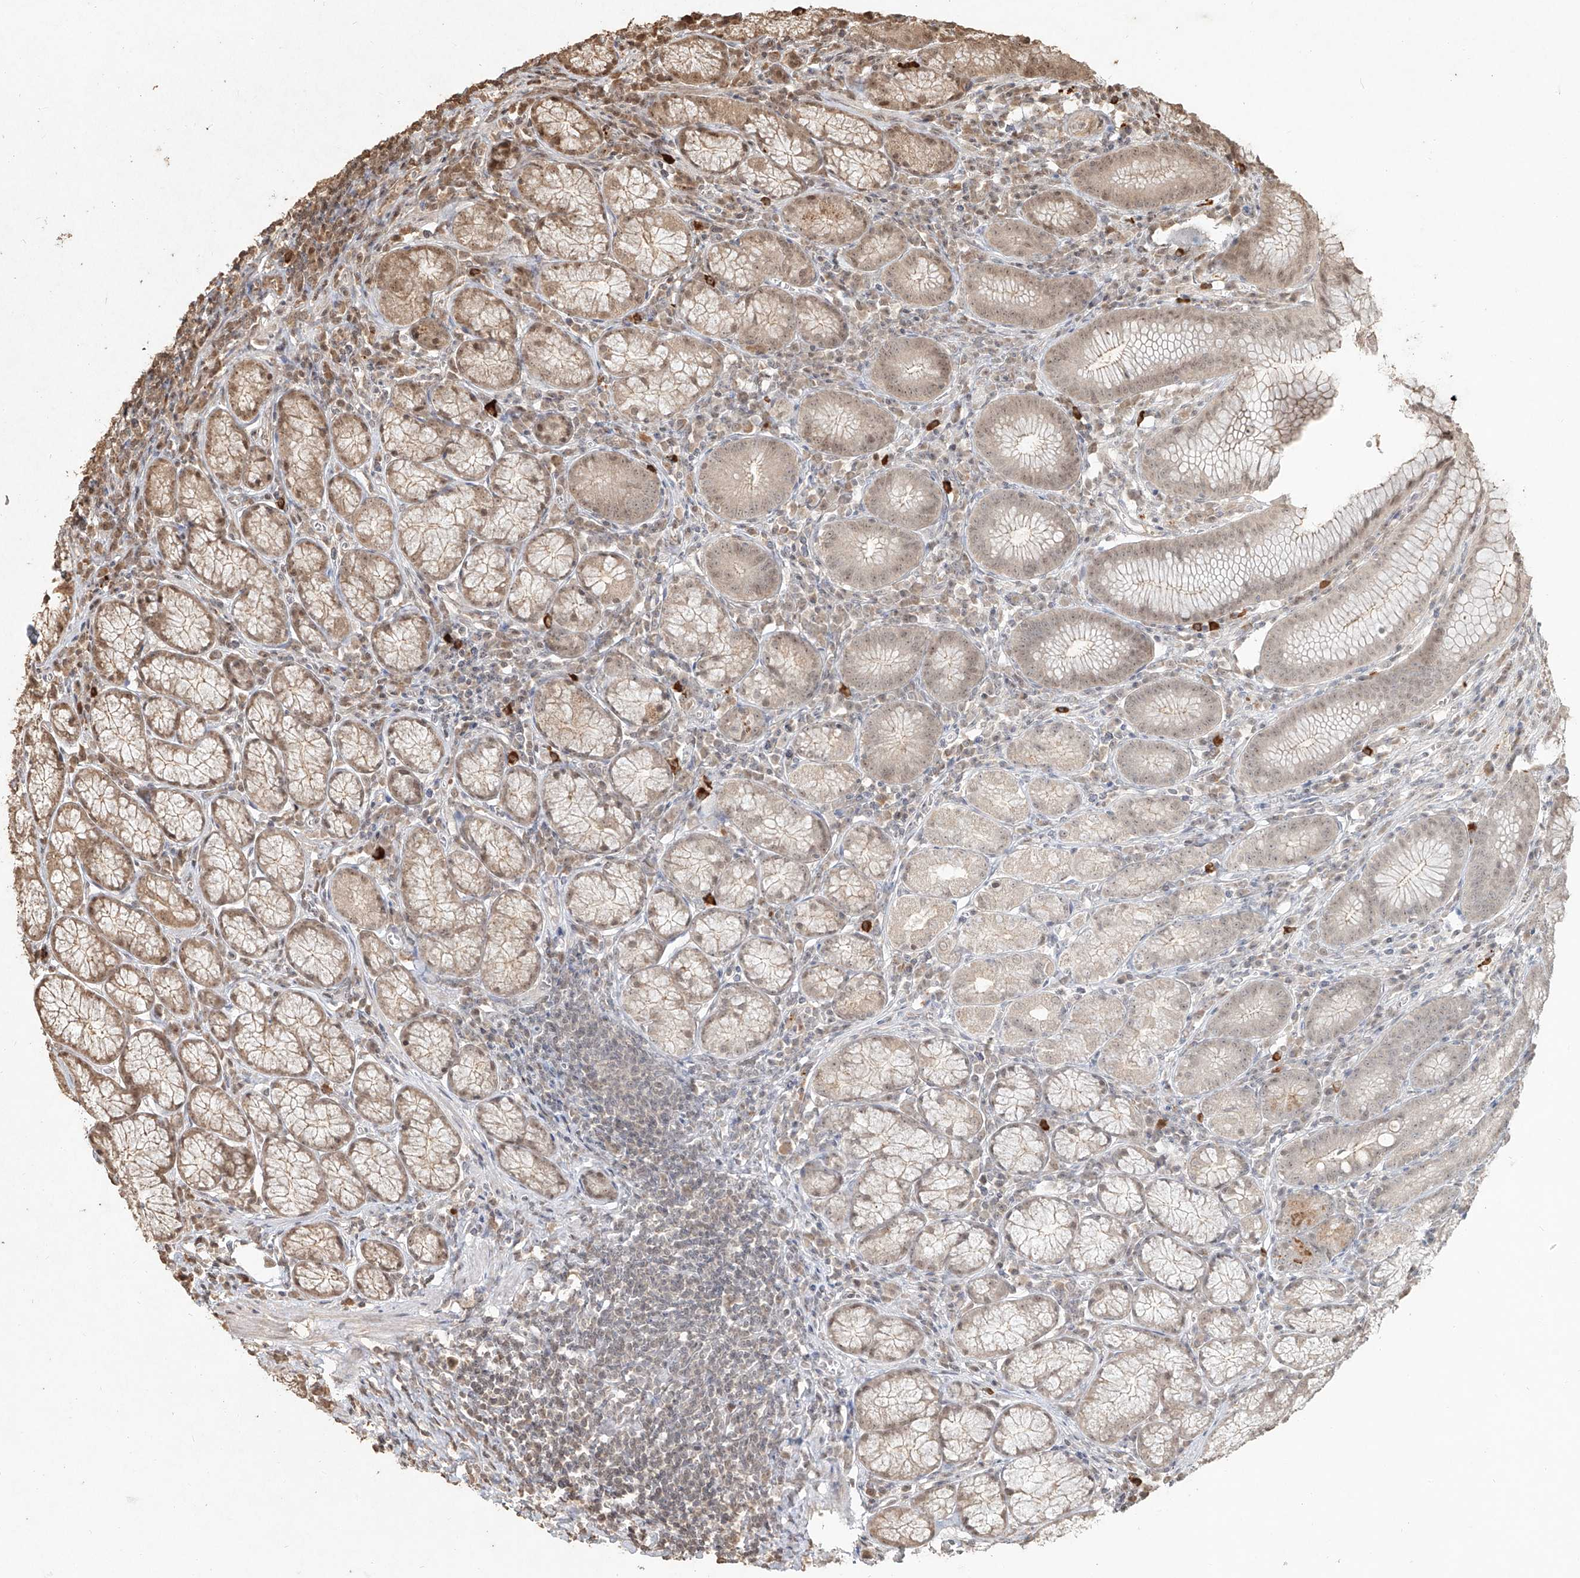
{"staining": {"intensity": "moderate", "quantity": "25%-75%", "location": "cytoplasmic/membranous,nuclear"}, "tissue": "stomach", "cell_type": "Glandular cells", "image_type": "normal", "snomed": [{"axis": "morphology", "description": "Normal tissue, NOS"}, {"axis": "topography", "description": "Stomach"}], "caption": "Glandular cells show medium levels of moderate cytoplasmic/membranous,nuclear staining in approximately 25%-75% of cells in benign human stomach. The protein of interest is shown in brown color, while the nuclei are stained blue.", "gene": "UBE2K", "patient": {"sex": "male", "age": 55}}